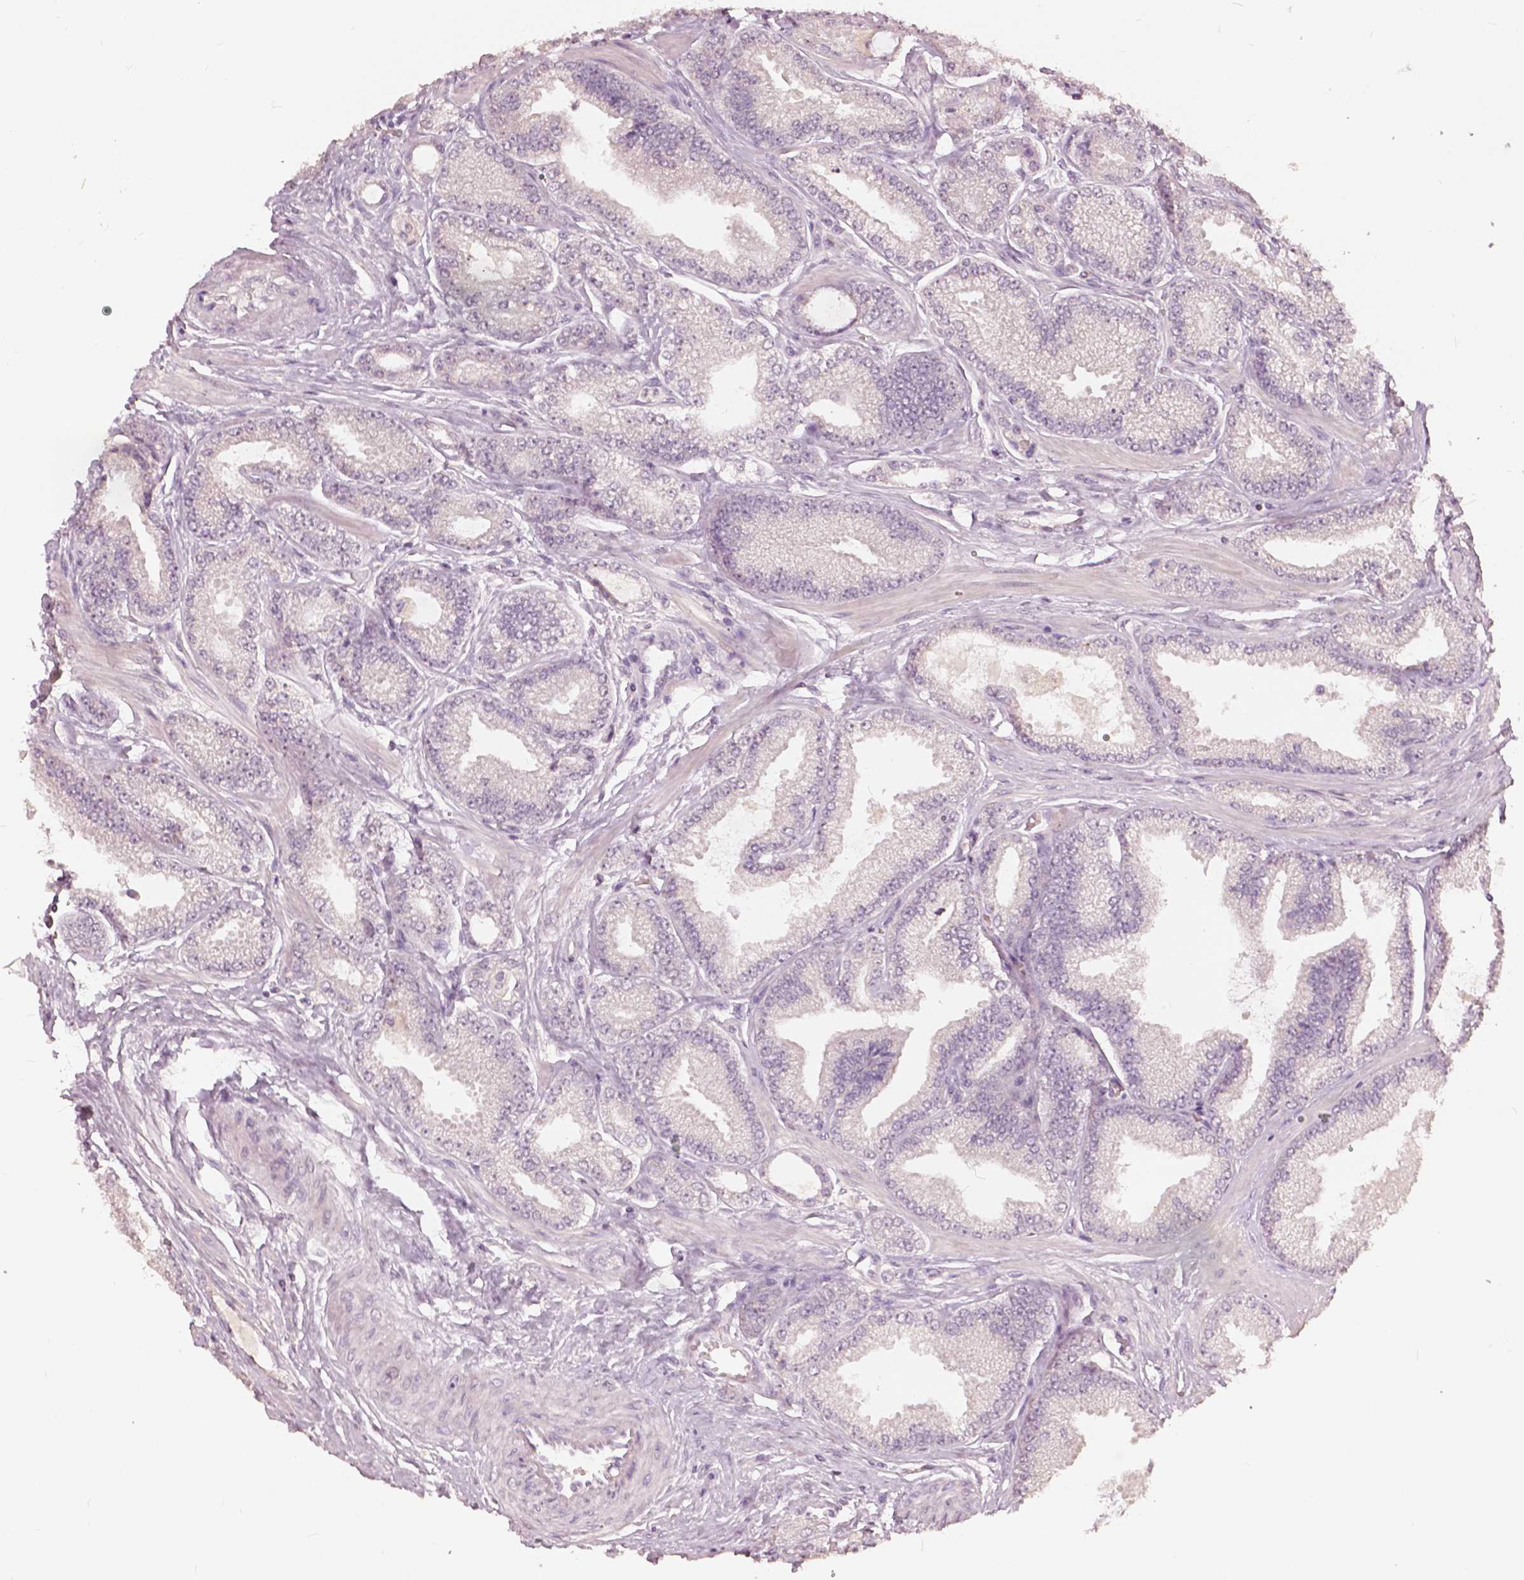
{"staining": {"intensity": "negative", "quantity": "none", "location": "none"}, "tissue": "prostate cancer", "cell_type": "Tumor cells", "image_type": "cancer", "snomed": [{"axis": "morphology", "description": "Adenocarcinoma, Low grade"}, {"axis": "topography", "description": "Prostate"}], "caption": "This is an immunohistochemistry (IHC) micrograph of human prostate adenocarcinoma (low-grade). There is no expression in tumor cells.", "gene": "NANOG", "patient": {"sex": "male", "age": 55}}